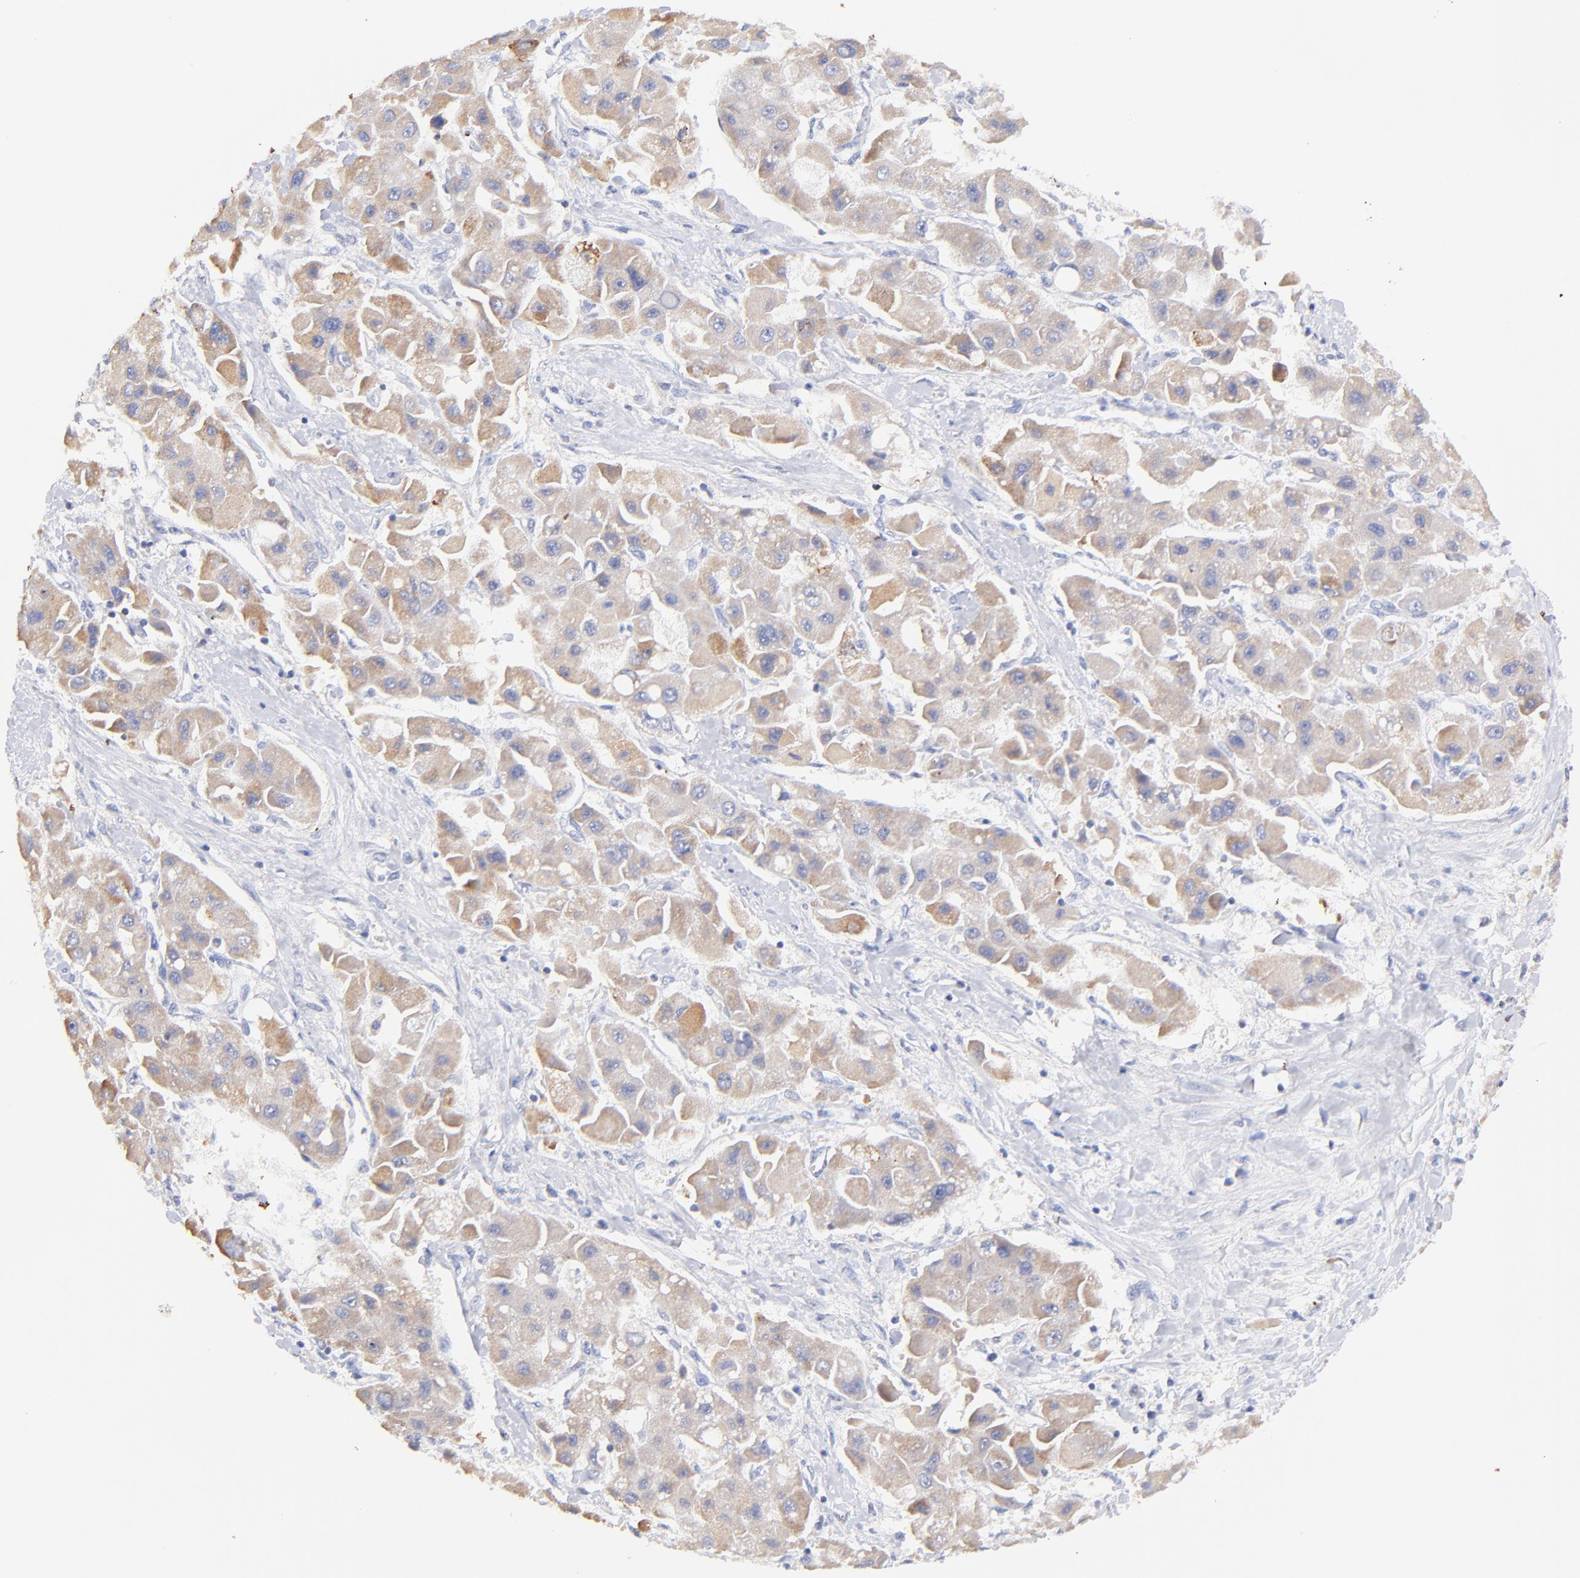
{"staining": {"intensity": "weak", "quantity": ">75%", "location": "cytoplasmic/membranous"}, "tissue": "liver cancer", "cell_type": "Tumor cells", "image_type": "cancer", "snomed": [{"axis": "morphology", "description": "Carcinoma, Hepatocellular, NOS"}, {"axis": "topography", "description": "Liver"}], "caption": "A brown stain labels weak cytoplasmic/membranous positivity of a protein in liver cancer (hepatocellular carcinoma) tumor cells. The staining was performed using DAB, with brown indicating positive protein expression. Nuclei are stained blue with hematoxylin.", "gene": "IGLV7-43", "patient": {"sex": "male", "age": 24}}